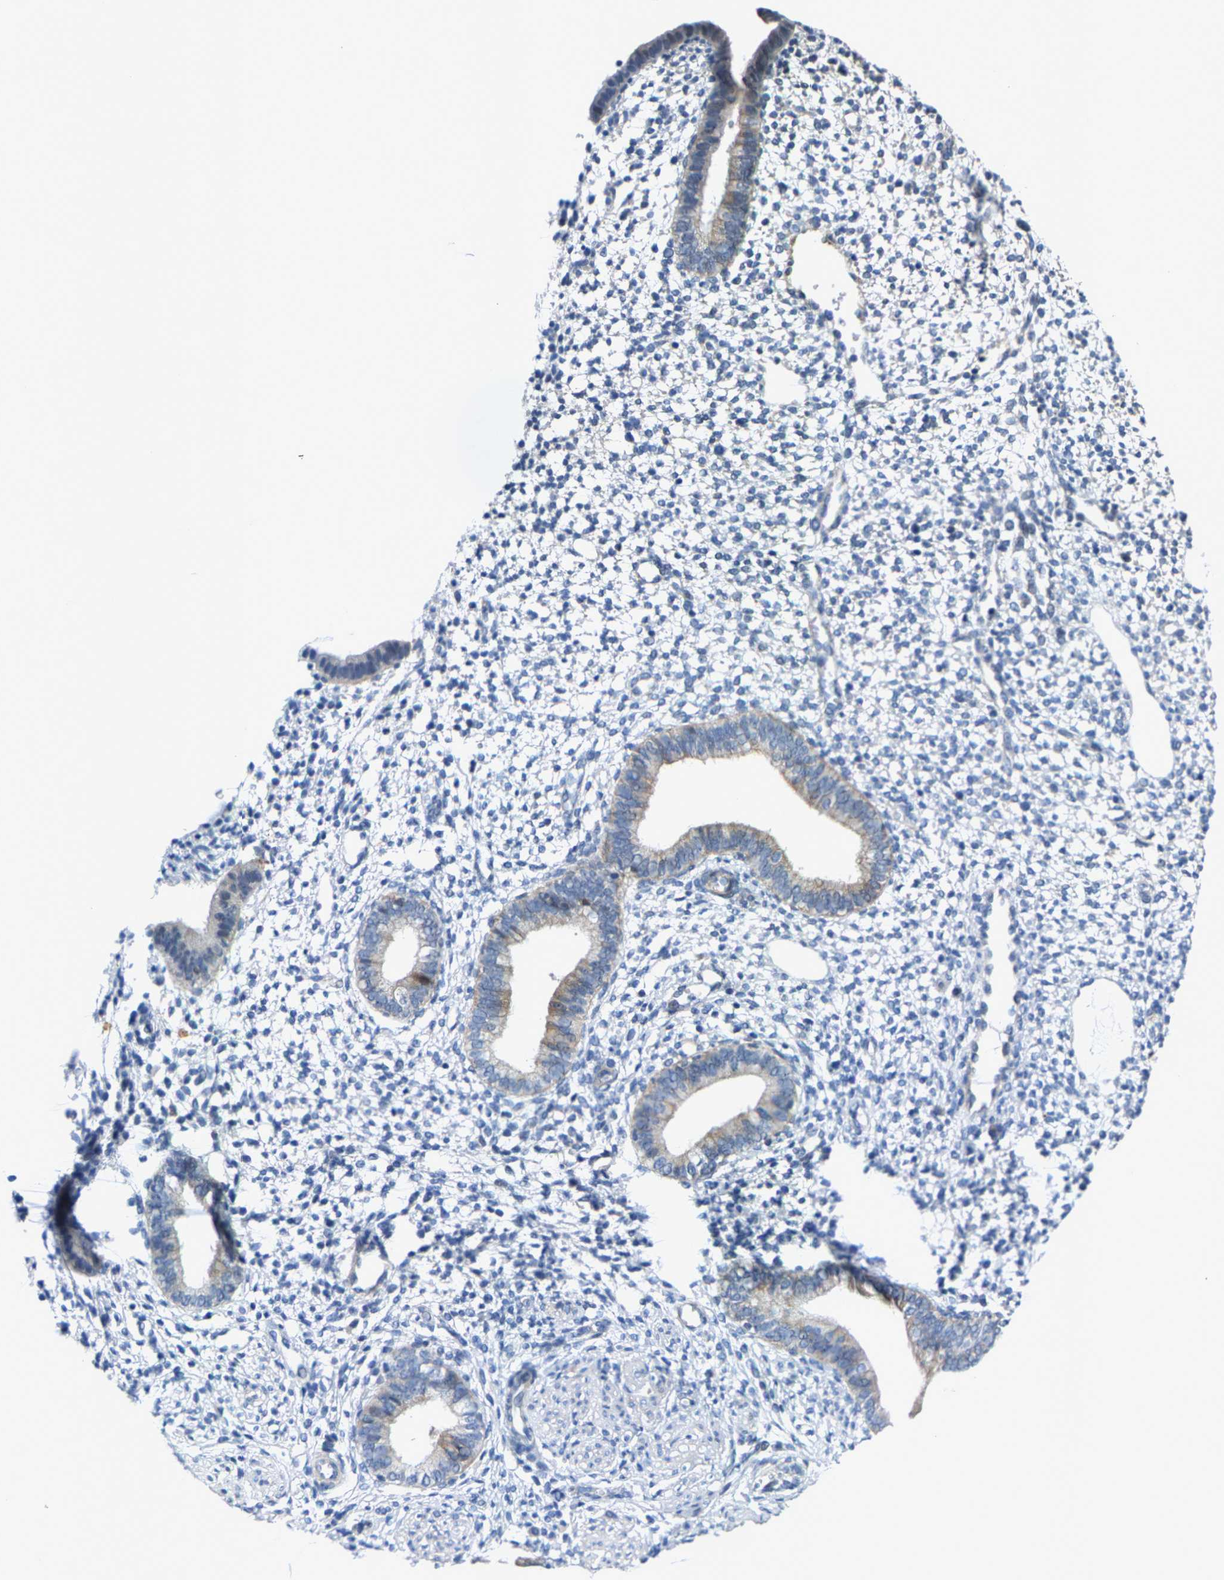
{"staining": {"intensity": "negative", "quantity": "none", "location": "none"}, "tissue": "endometrium", "cell_type": "Cells in endometrial stroma", "image_type": "normal", "snomed": [{"axis": "morphology", "description": "Normal tissue, NOS"}, {"axis": "topography", "description": "Endometrium"}], "caption": "This is a photomicrograph of immunohistochemistry staining of benign endometrium, which shows no expression in cells in endometrial stroma. Brightfield microscopy of immunohistochemistry (IHC) stained with DAB (3,3'-diaminobenzidine) (brown) and hematoxylin (blue), captured at high magnification.", "gene": "KLHL1", "patient": {"sex": "female", "age": 46}}